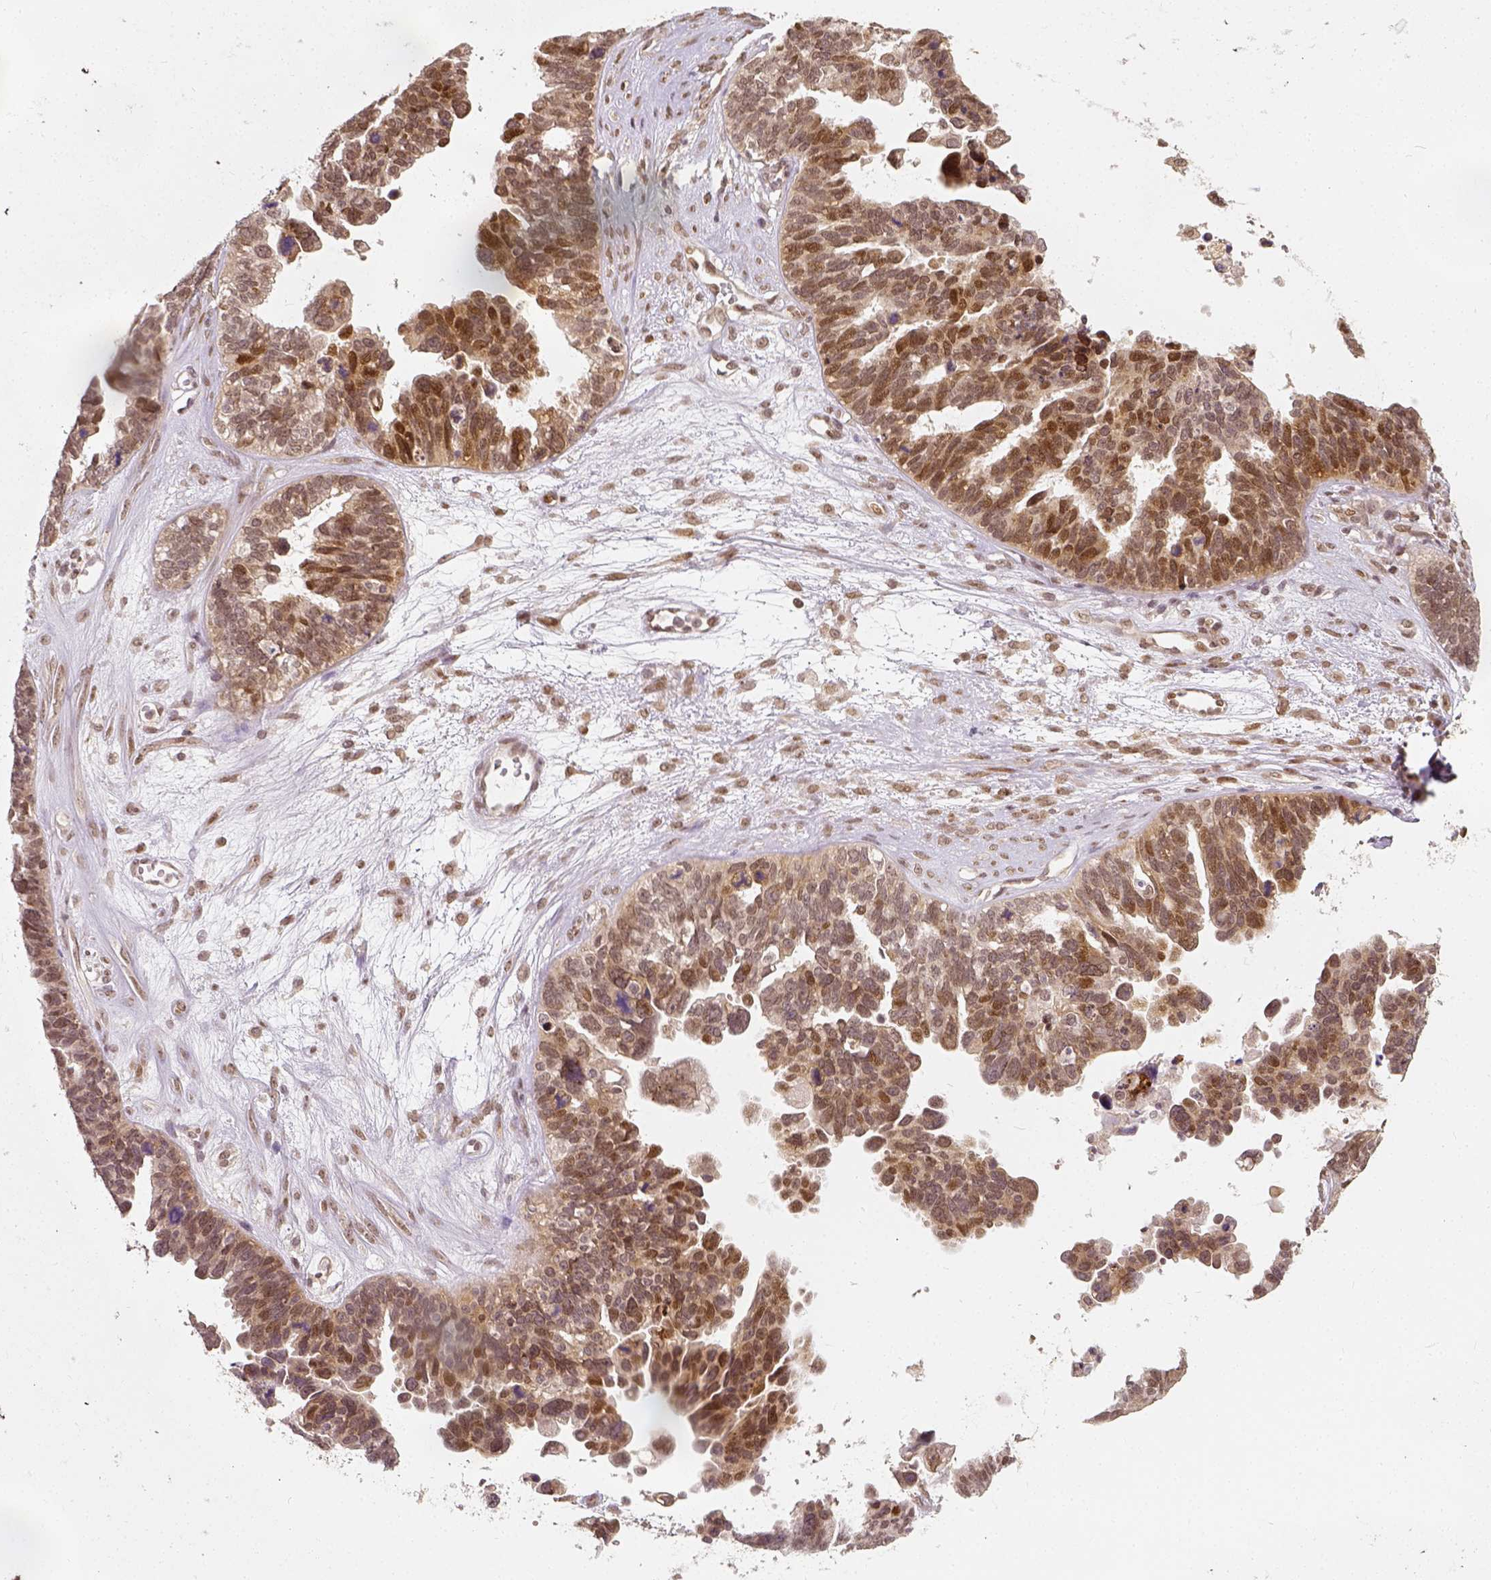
{"staining": {"intensity": "moderate", "quantity": ">75%", "location": "nuclear"}, "tissue": "ovarian cancer", "cell_type": "Tumor cells", "image_type": "cancer", "snomed": [{"axis": "morphology", "description": "Cystadenocarcinoma, serous, NOS"}, {"axis": "topography", "description": "Ovary"}], "caption": "Tumor cells exhibit medium levels of moderate nuclear positivity in approximately >75% of cells in human ovarian cancer (serous cystadenocarcinoma).", "gene": "ZMAT3", "patient": {"sex": "female", "age": 60}}